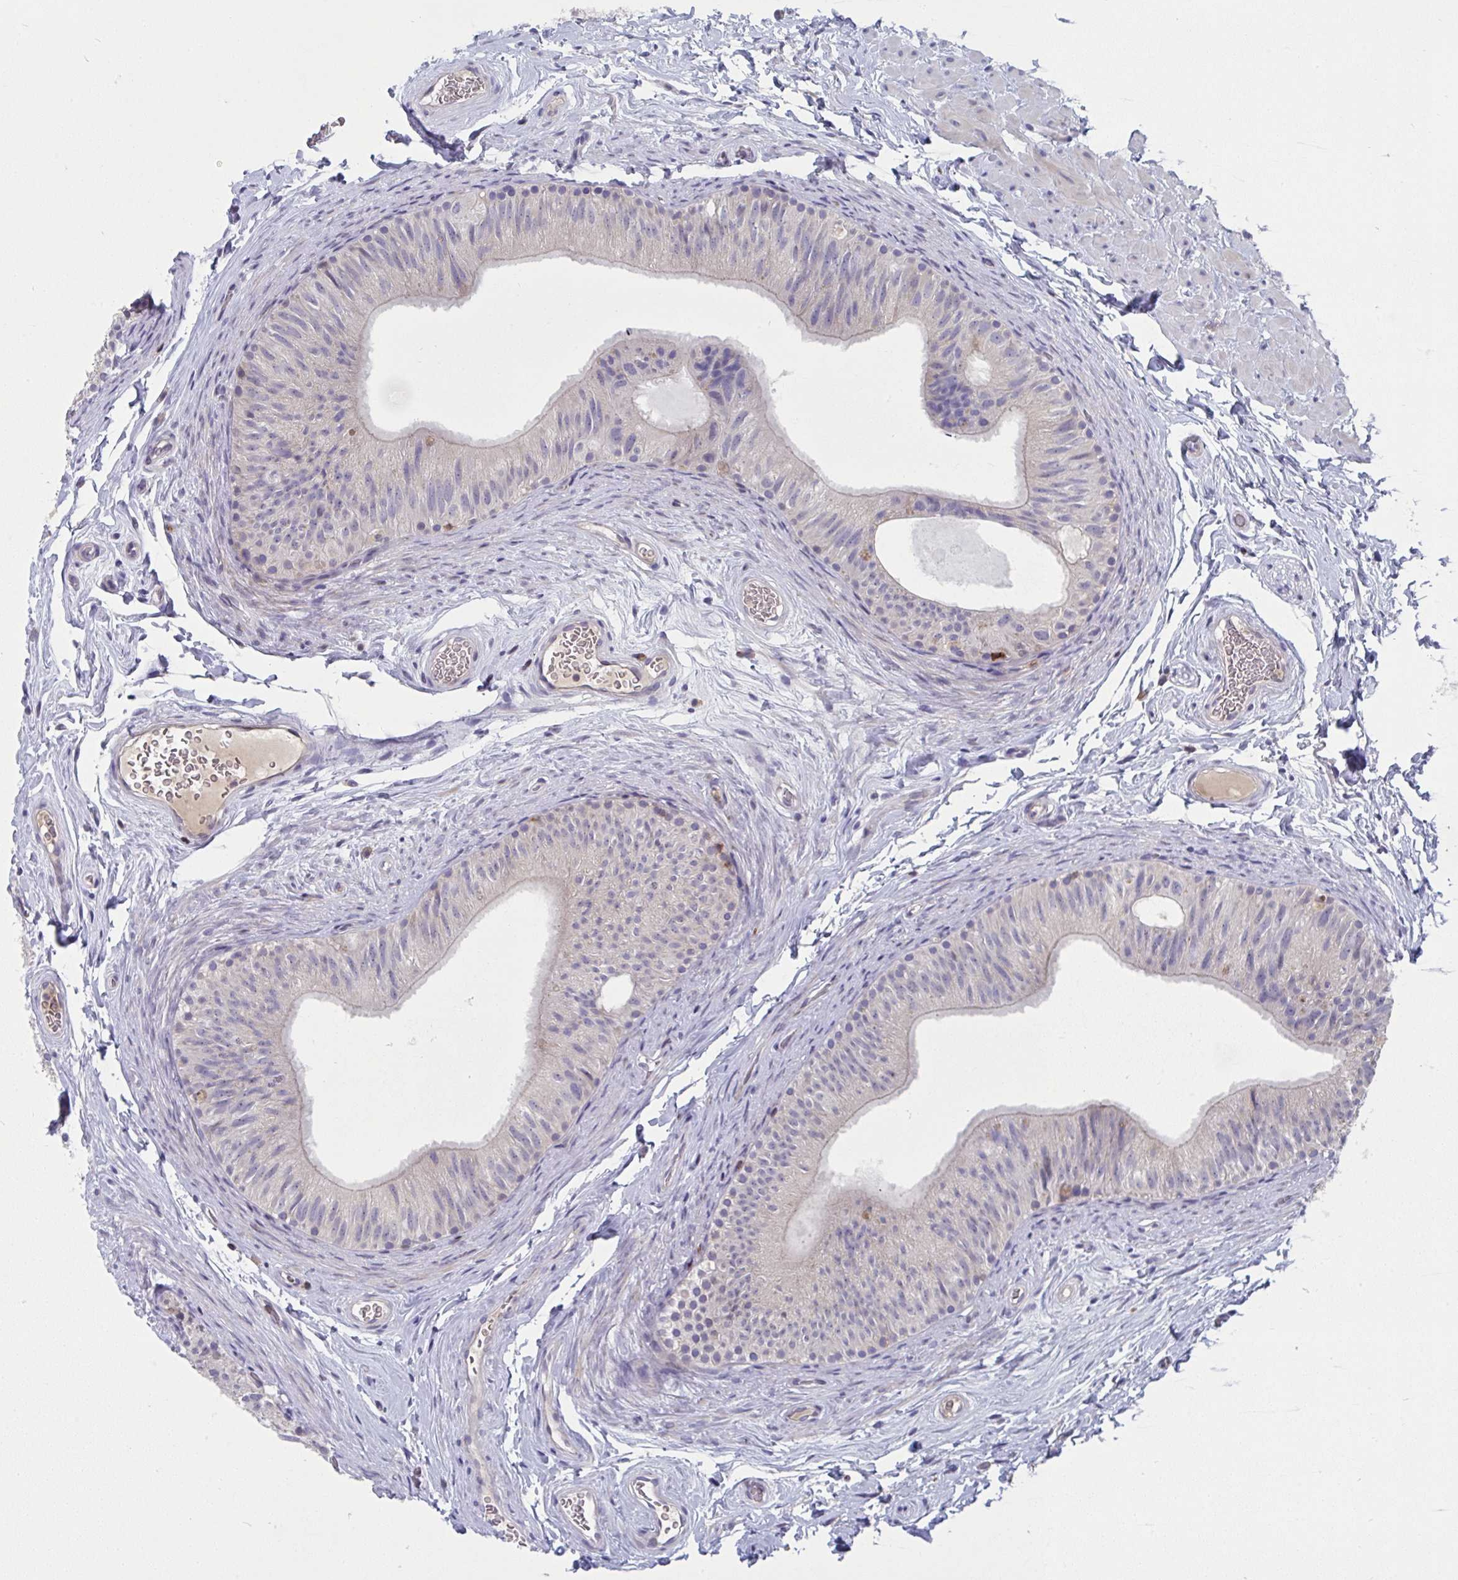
{"staining": {"intensity": "negative", "quantity": "none", "location": "none"}, "tissue": "epididymis", "cell_type": "Glandular cells", "image_type": "normal", "snomed": [{"axis": "morphology", "description": "Normal tissue, NOS"}, {"axis": "topography", "description": "Epididymis, spermatic cord, NOS"}, {"axis": "topography", "description": "Epididymis"}], "caption": "A histopathology image of epididymis stained for a protein reveals no brown staining in glandular cells.", "gene": "AOC2", "patient": {"sex": "male", "age": 31}}